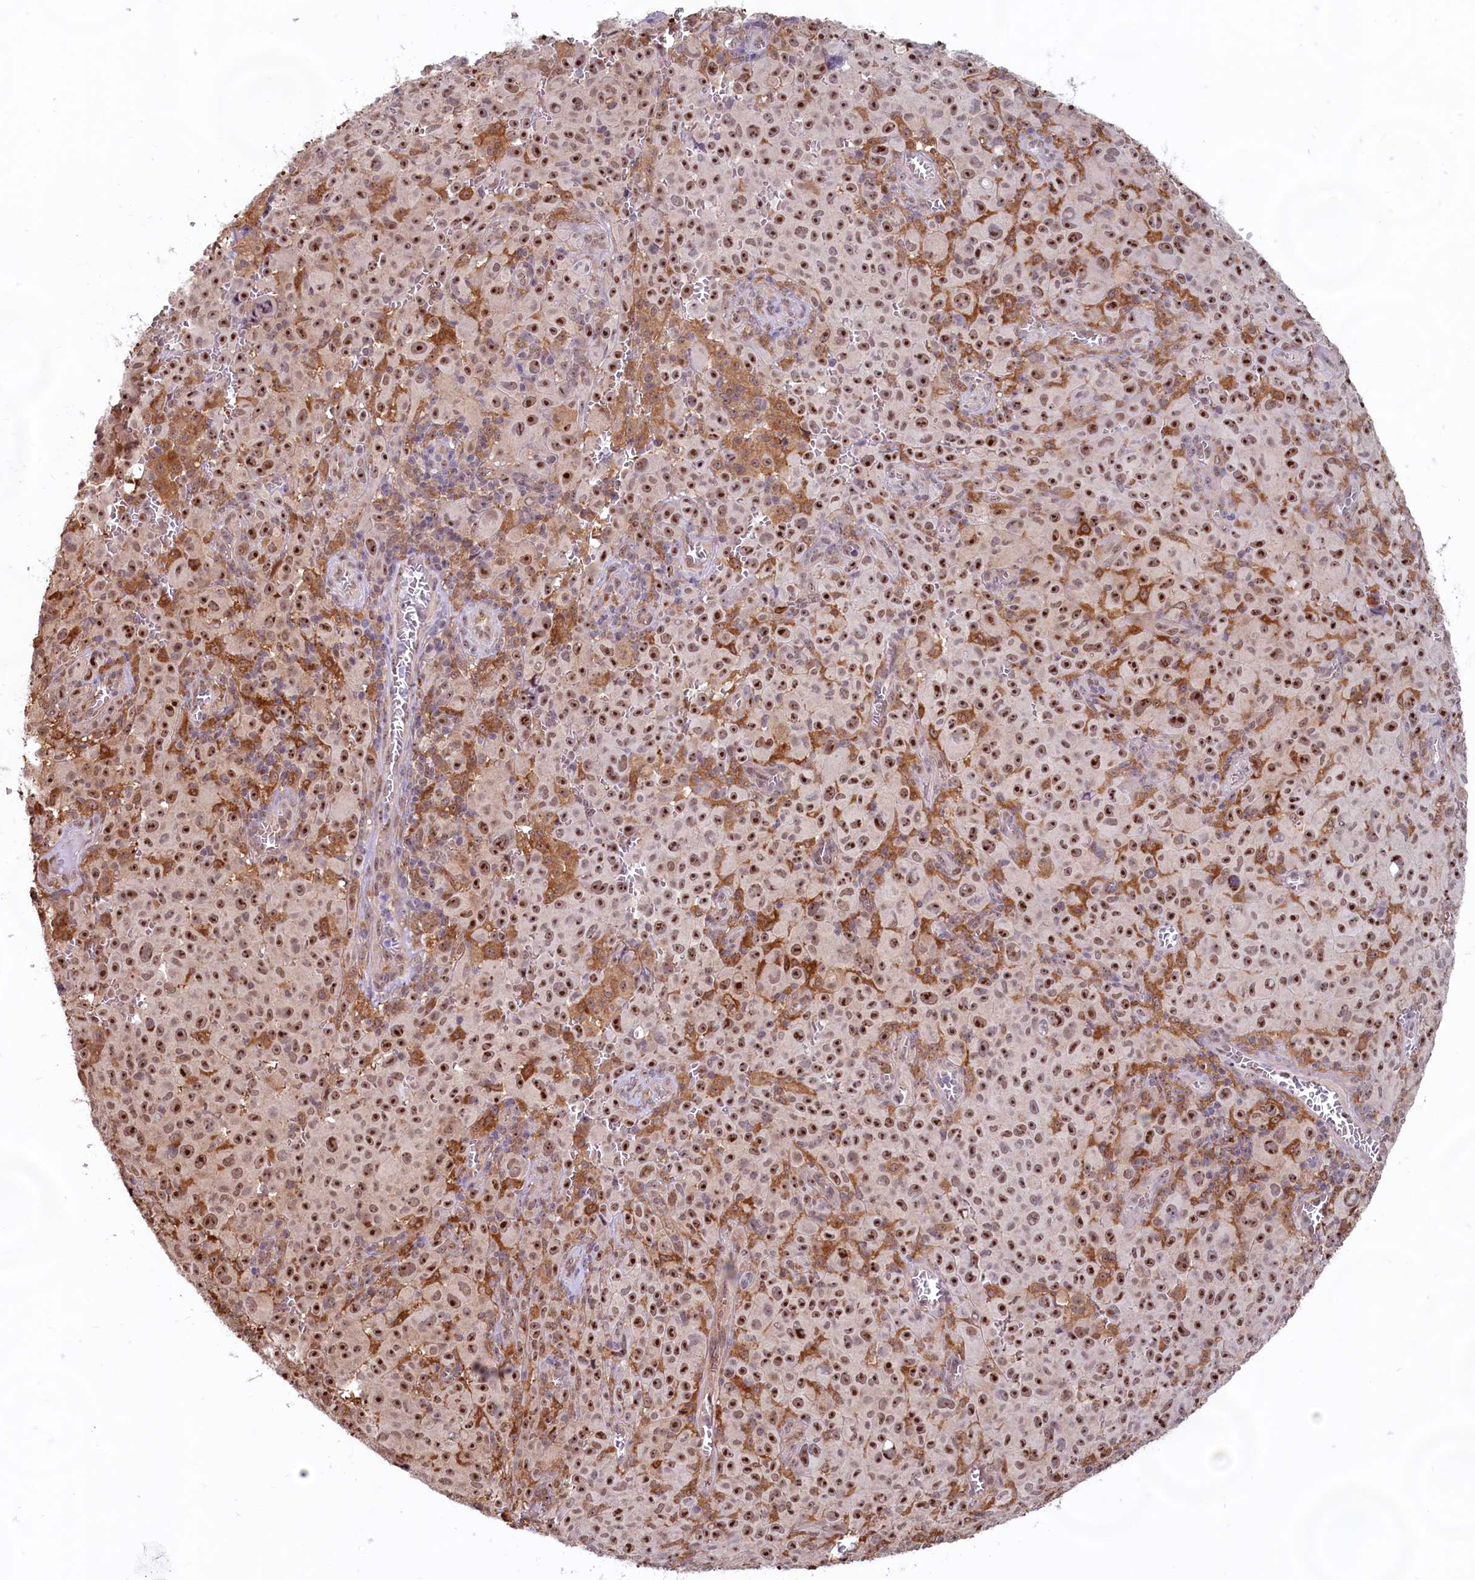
{"staining": {"intensity": "strong", "quantity": ">75%", "location": "nuclear"}, "tissue": "melanoma", "cell_type": "Tumor cells", "image_type": "cancer", "snomed": [{"axis": "morphology", "description": "Malignant melanoma, NOS"}, {"axis": "topography", "description": "Skin"}], "caption": "Immunohistochemical staining of melanoma displays high levels of strong nuclear staining in approximately >75% of tumor cells. Ihc stains the protein of interest in brown and the nuclei are stained blue.", "gene": "C1D", "patient": {"sex": "female", "age": 82}}